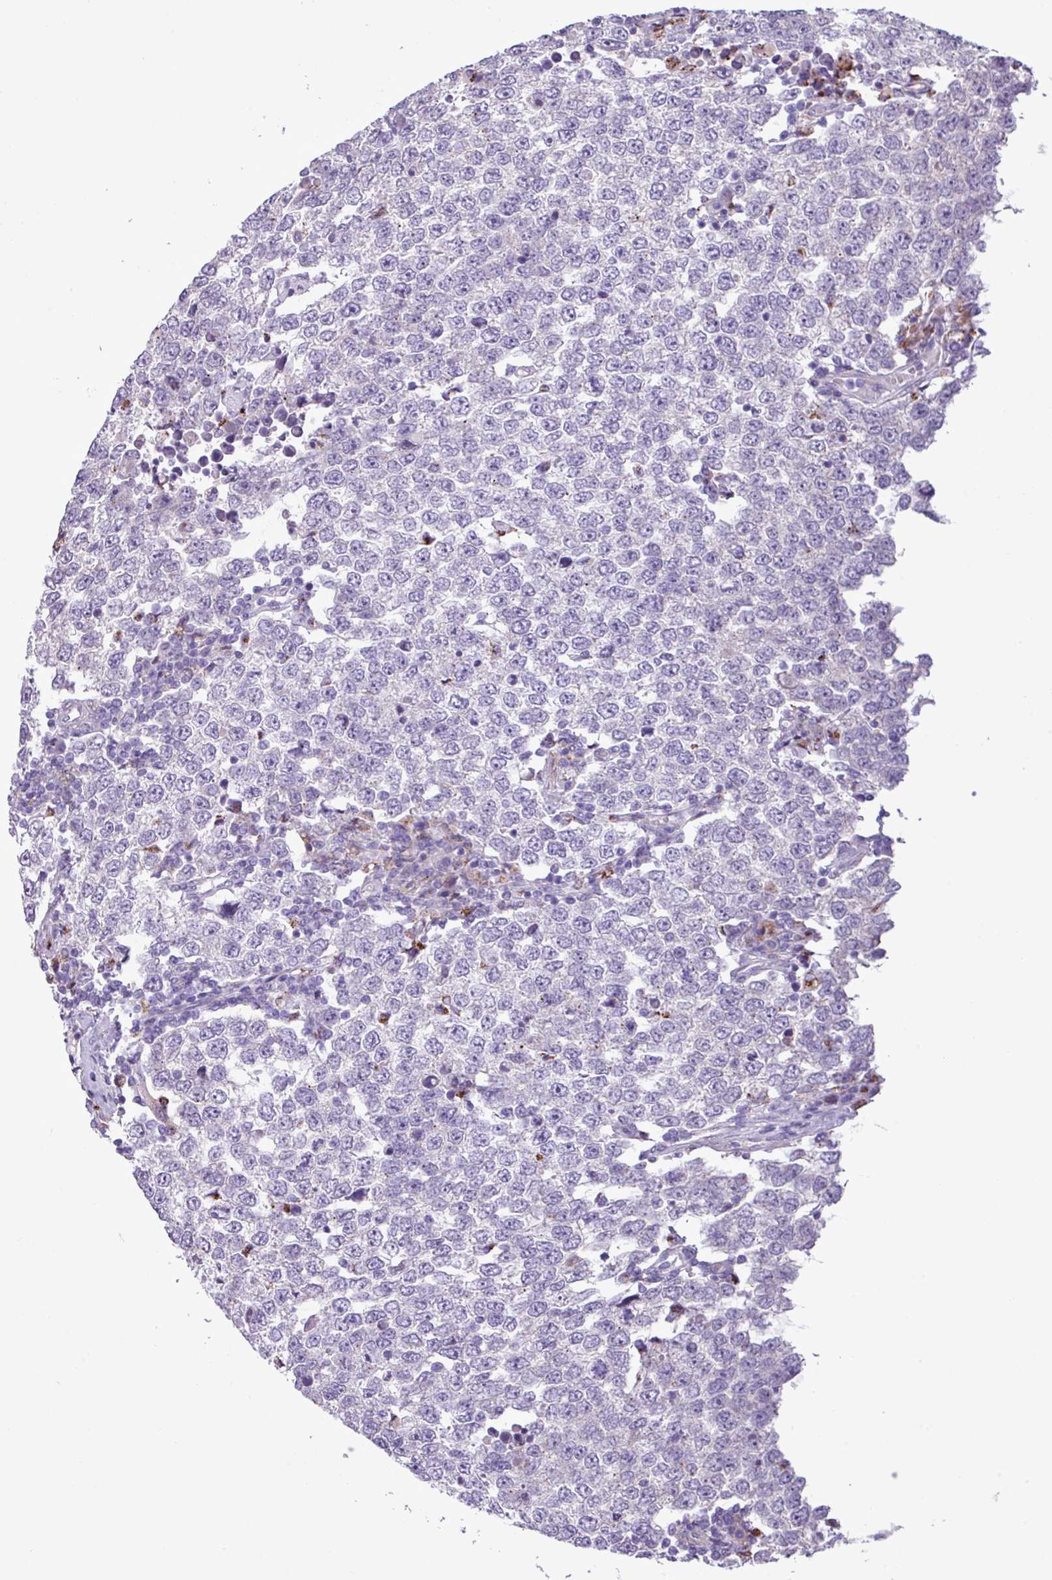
{"staining": {"intensity": "negative", "quantity": "none", "location": "none"}, "tissue": "testis cancer", "cell_type": "Tumor cells", "image_type": "cancer", "snomed": [{"axis": "morphology", "description": "Seminoma, NOS"}, {"axis": "morphology", "description": "Carcinoma, Embryonal, NOS"}, {"axis": "topography", "description": "Testis"}], "caption": "A high-resolution image shows IHC staining of testis cancer, which demonstrates no significant expression in tumor cells.", "gene": "CD248", "patient": {"sex": "male", "age": 28}}